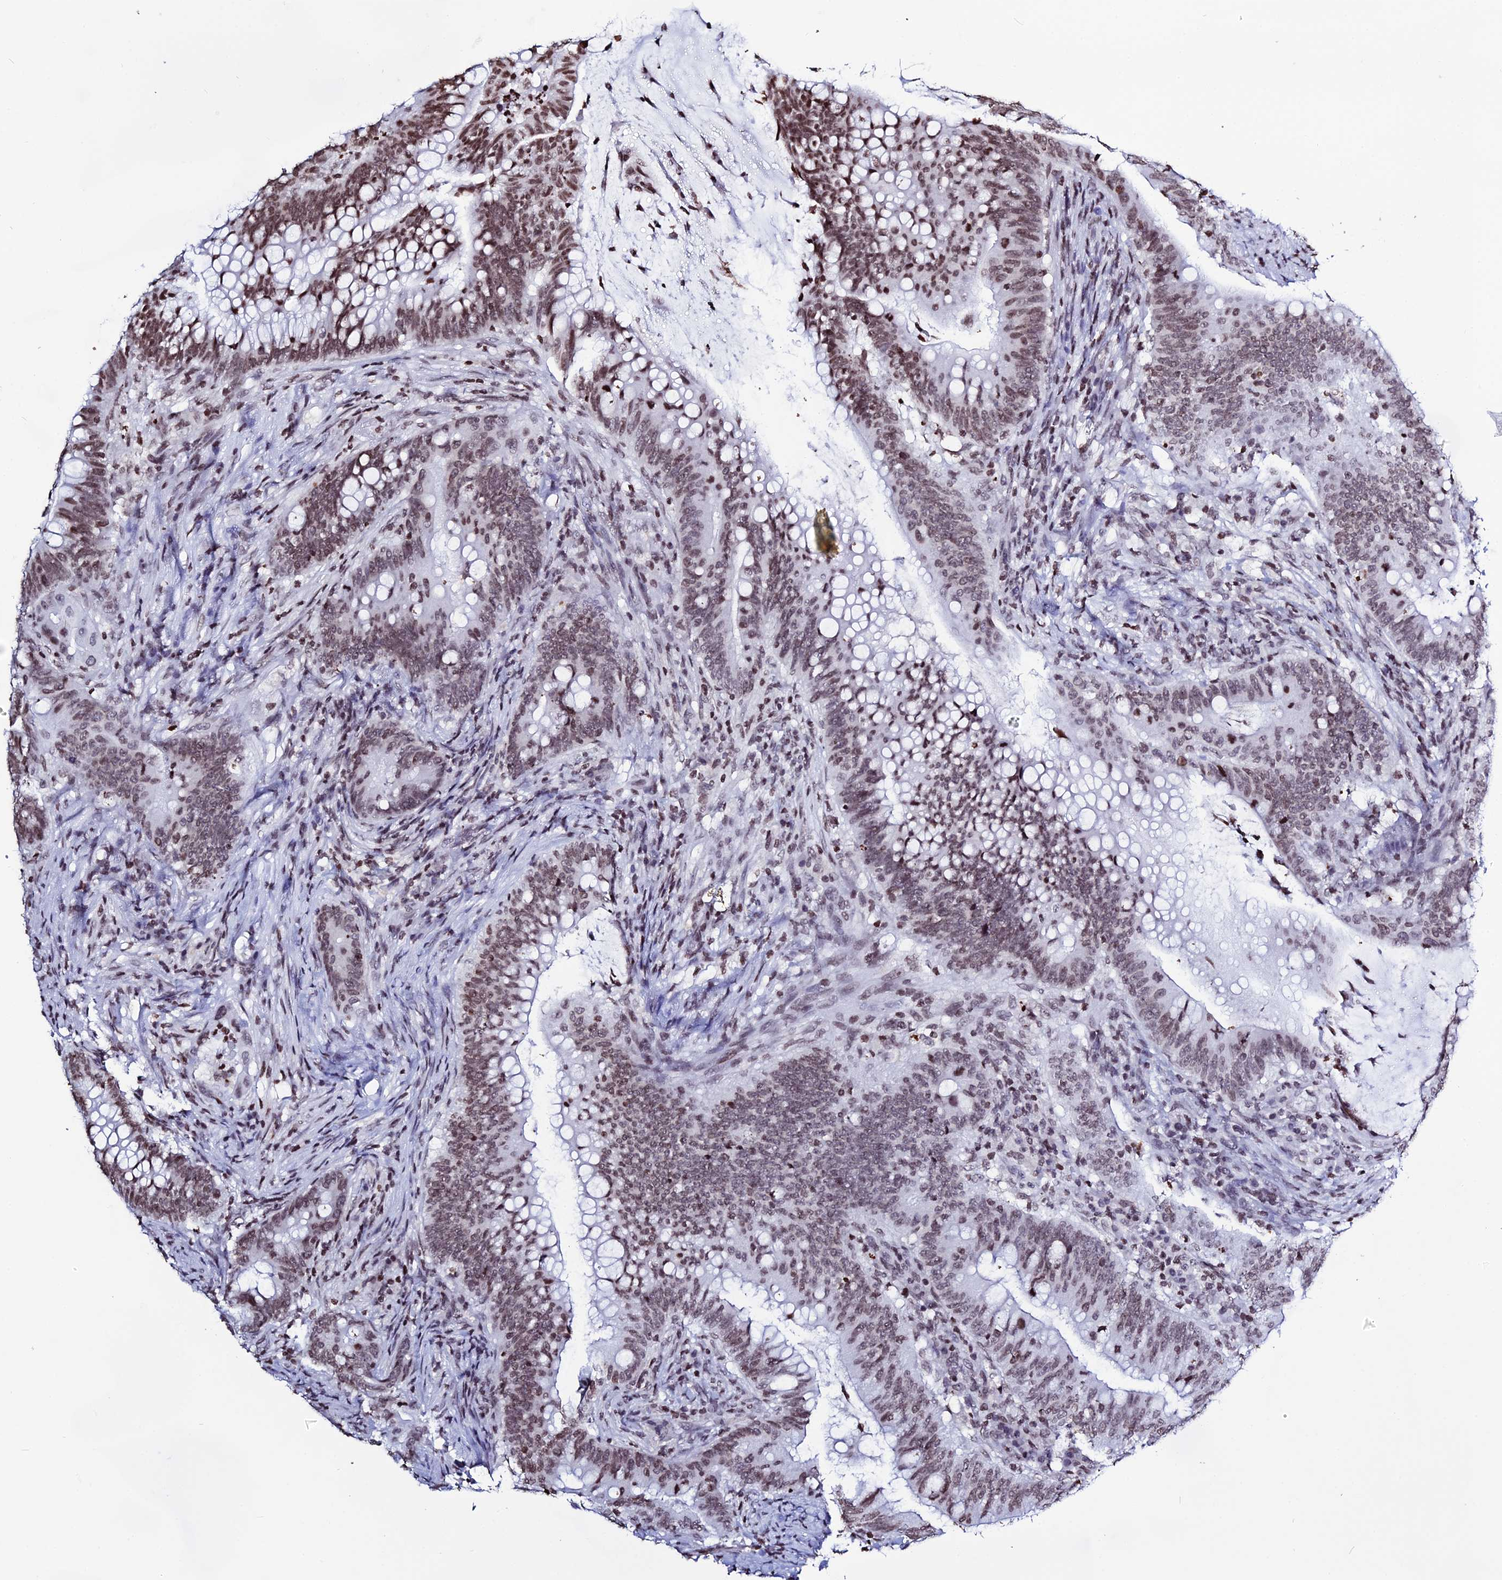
{"staining": {"intensity": "strong", "quantity": "25%-75%", "location": "nuclear"}, "tissue": "colorectal cancer", "cell_type": "Tumor cells", "image_type": "cancer", "snomed": [{"axis": "morphology", "description": "Adenocarcinoma, NOS"}, {"axis": "topography", "description": "Colon"}], "caption": "A high amount of strong nuclear staining is present in approximately 25%-75% of tumor cells in colorectal adenocarcinoma tissue.", "gene": "MACROH2A2", "patient": {"sex": "female", "age": 66}}